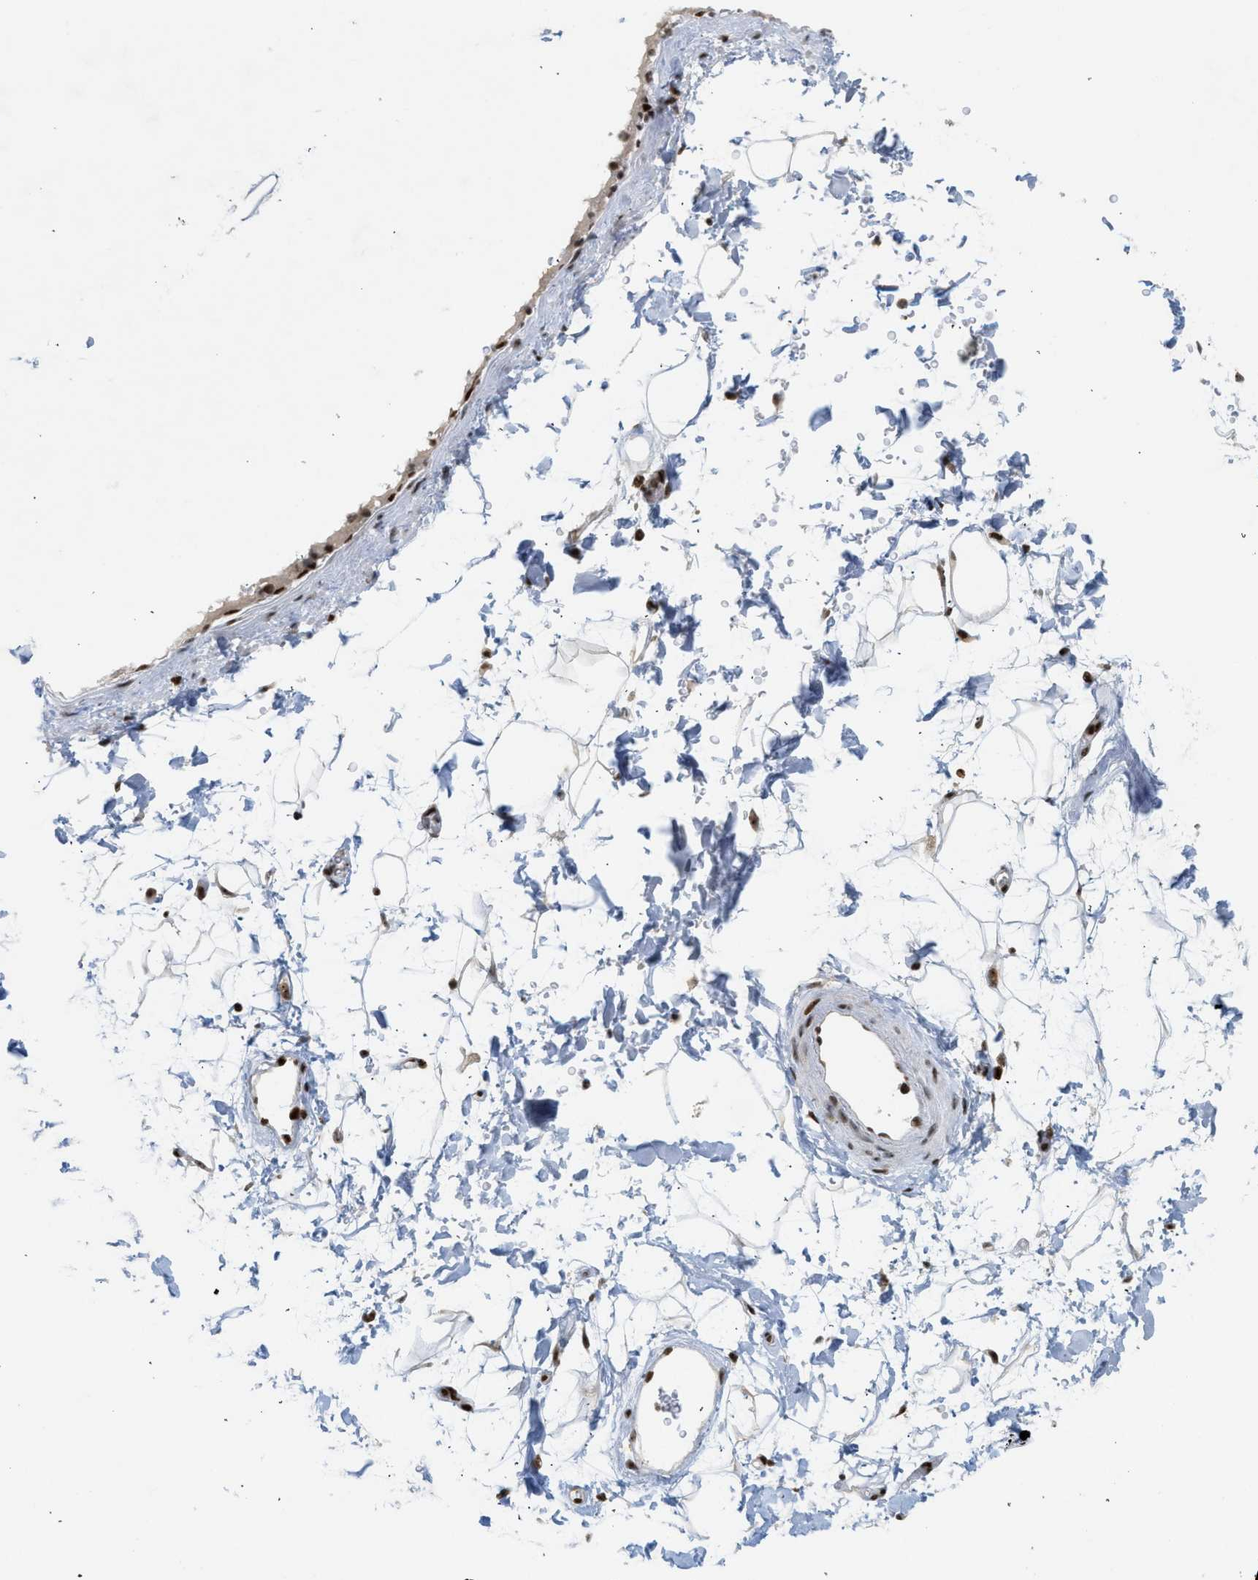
{"staining": {"intensity": "strong", "quantity": ">75%", "location": "nuclear"}, "tissue": "adipose tissue", "cell_type": "Adipocytes", "image_type": "normal", "snomed": [{"axis": "morphology", "description": "Normal tissue, NOS"}, {"axis": "topography", "description": "Soft tissue"}], "caption": "Immunohistochemistry (IHC) micrograph of unremarkable human adipose tissue stained for a protein (brown), which displays high levels of strong nuclear staining in approximately >75% of adipocytes.", "gene": "ZNF22", "patient": {"sex": "male", "age": 72}}